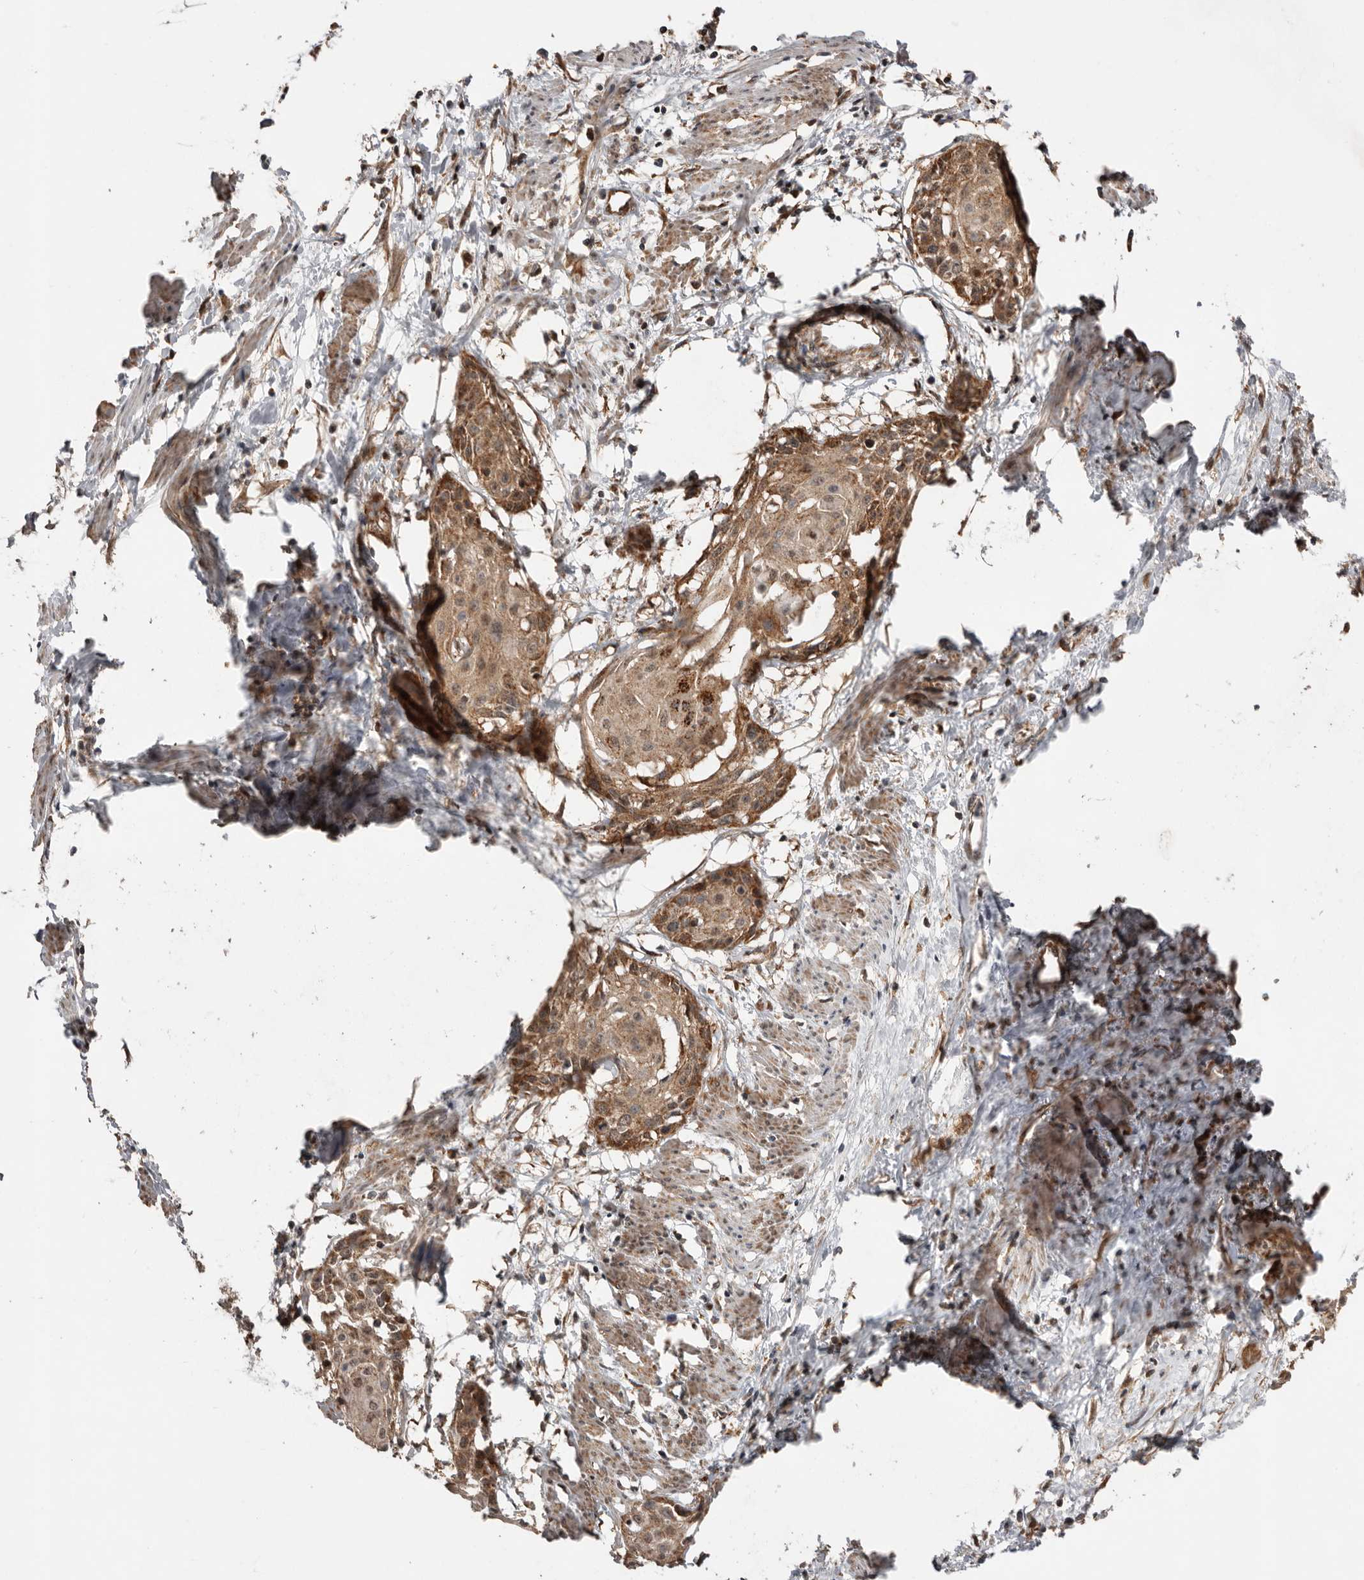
{"staining": {"intensity": "moderate", "quantity": ">75%", "location": "cytoplasmic/membranous"}, "tissue": "cervical cancer", "cell_type": "Tumor cells", "image_type": "cancer", "snomed": [{"axis": "morphology", "description": "Squamous cell carcinoma, NOS"}, {"axis": "topography", "description": "Cervix"}], "caption": "Approximately >75% of tumor cells in human cervical cancer demonstrate moderate cytoplasmic/membranous protein positivity as visualized by brown immunohistochemical staining.", "gene": "PROKR1", "patient": {"sex": "female", "age": 57}}